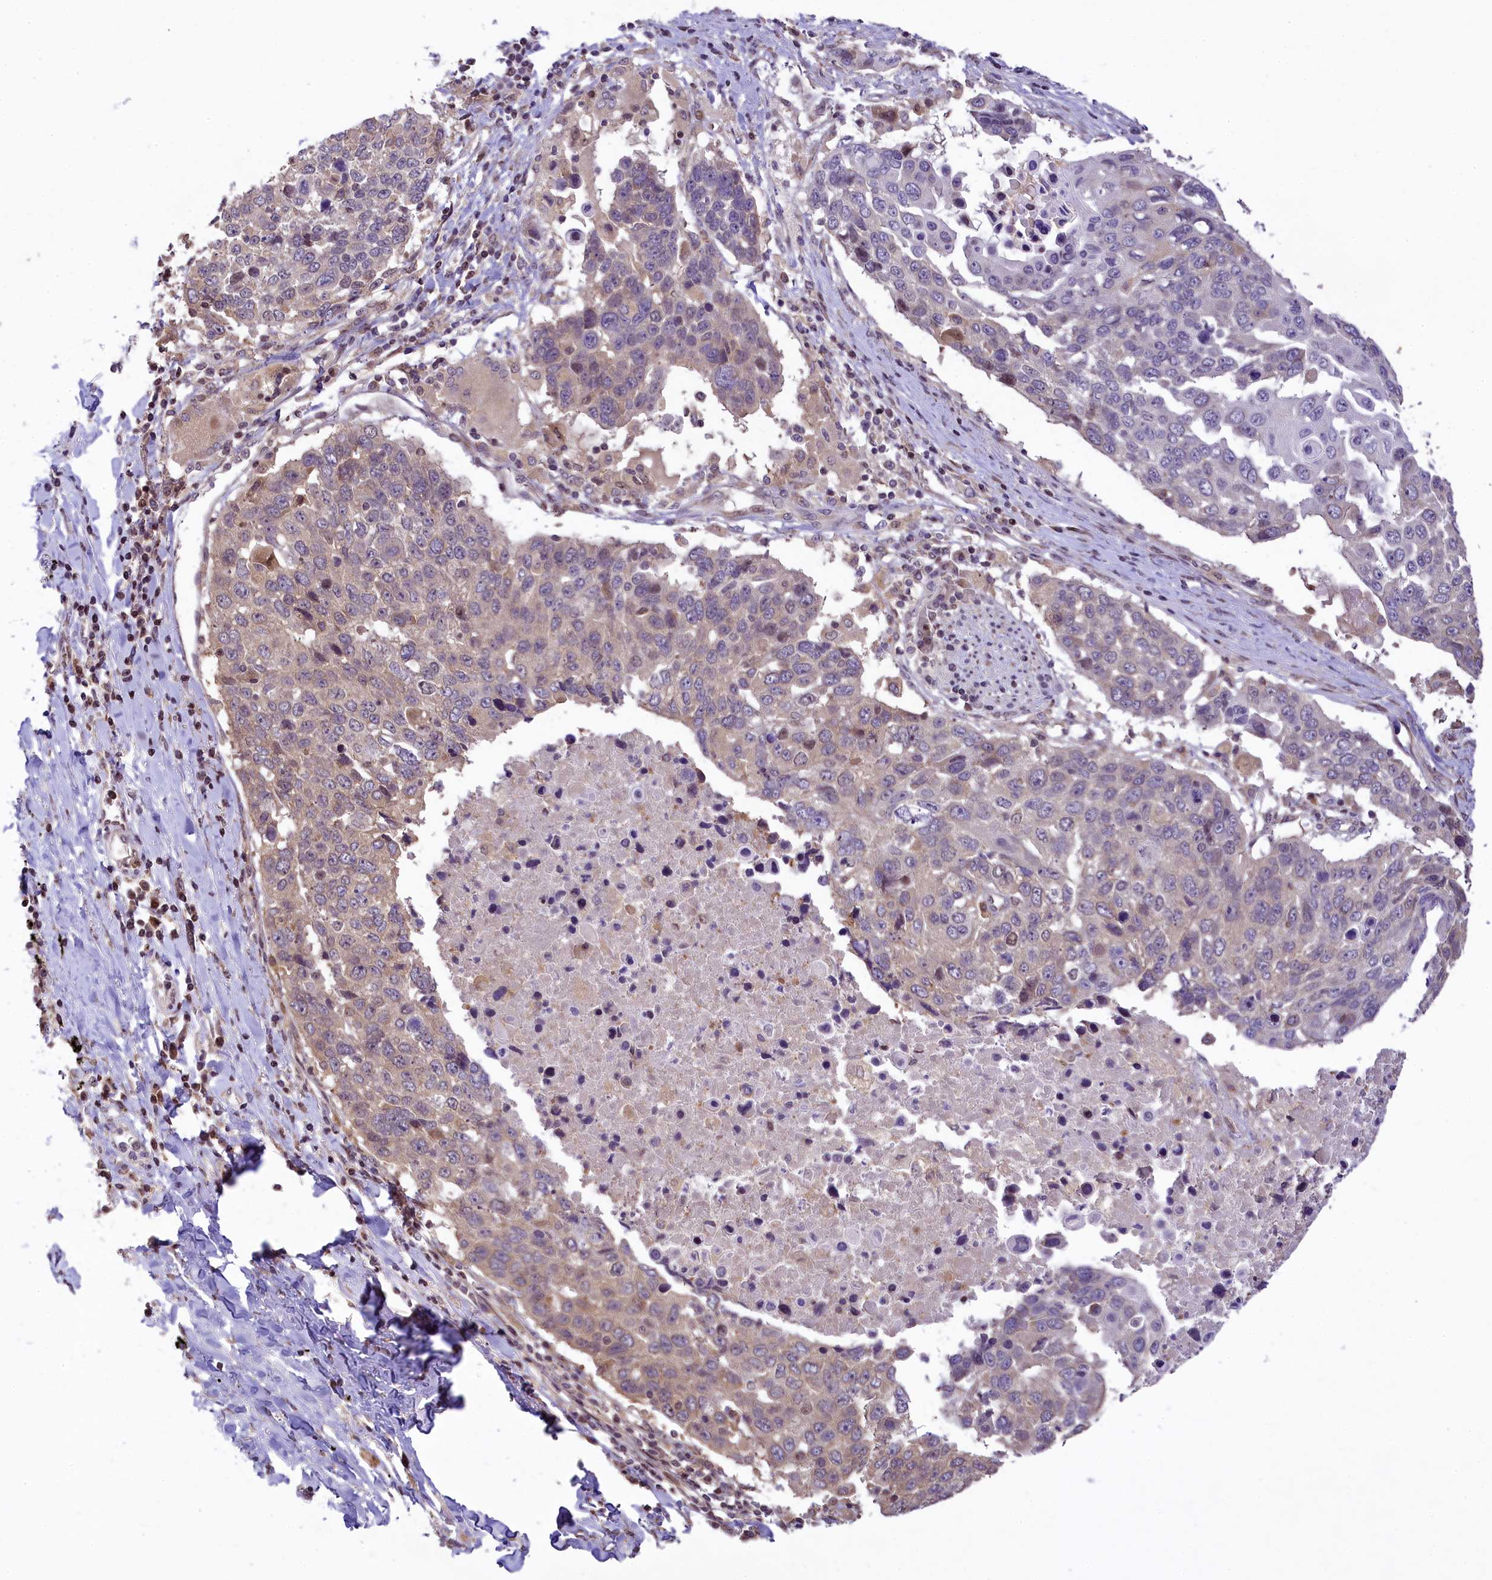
{"staining": {"intensity": "weak", "quantity": ">75%", "location": "cytoplasmic/membranous"}, "tissue": "lung cancer", "cell_type": "Tumor cells", "image_type": "cancer", "snomed": [{"axis": "morphology", "description": "Squamous cell carcinoma, NOS"}, {"axis": "topography", "description": "Lung"}], "caption": "Lung cancer tissue demonstrates weak cytoplasmic/membranous positivity in about >75% of tumor cells", "gene": "RBBP8", "patient": {"sex": "male", "age": 66}}